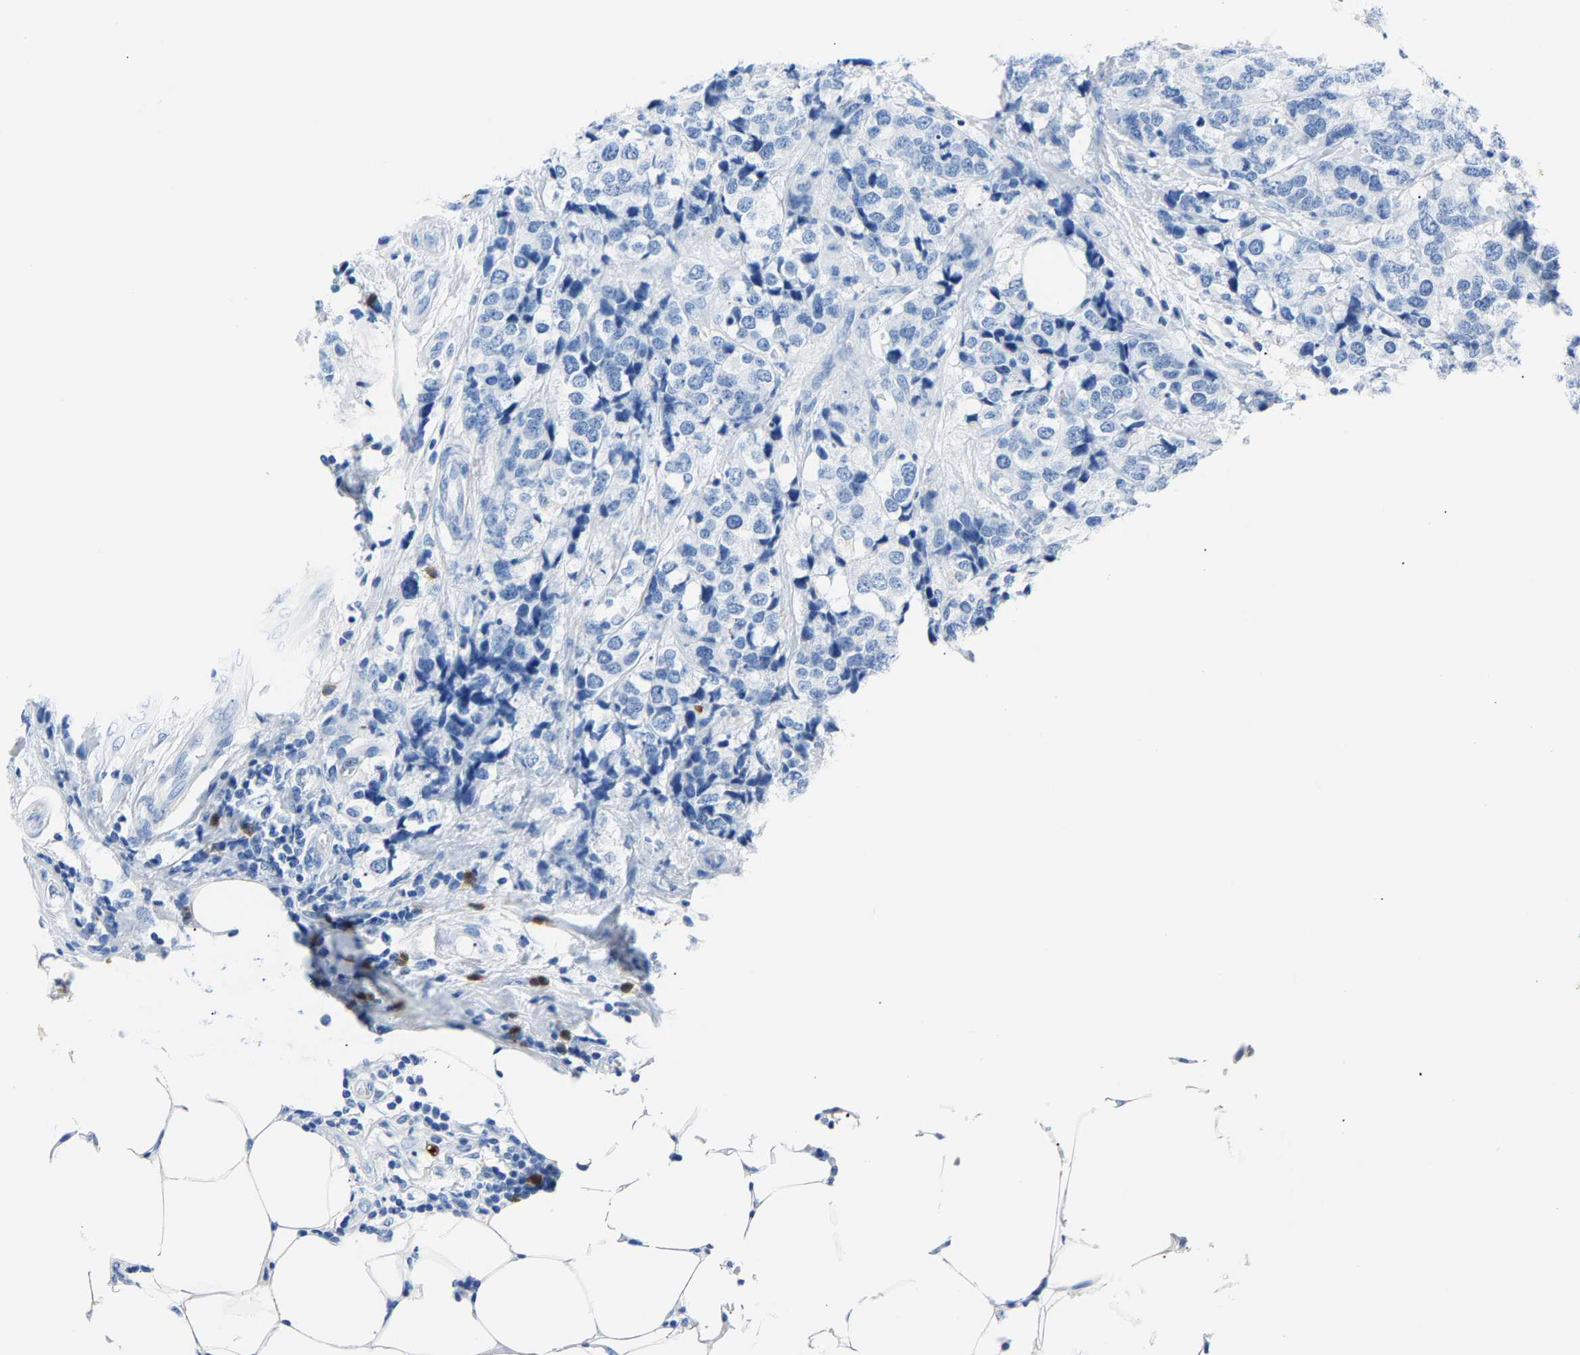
{"staining": {"intensity": "negative", "quantity": "none", "location": "none"}, "tissue": "breast cancer", "cell_type": "Tumor cells", "image_type": "cancer", "snomed": [{"axis": "morphology", "description": "Lobular carcinoma"}, {"axis": "topography", "description": "Breast"}], "caption": "Breast cancer (lobular carcinoma) stained for a protein using IHC demonstrates no staining tumor cells.", "gene": "S100P", "patient": {"sex": "female", "age": 59}}